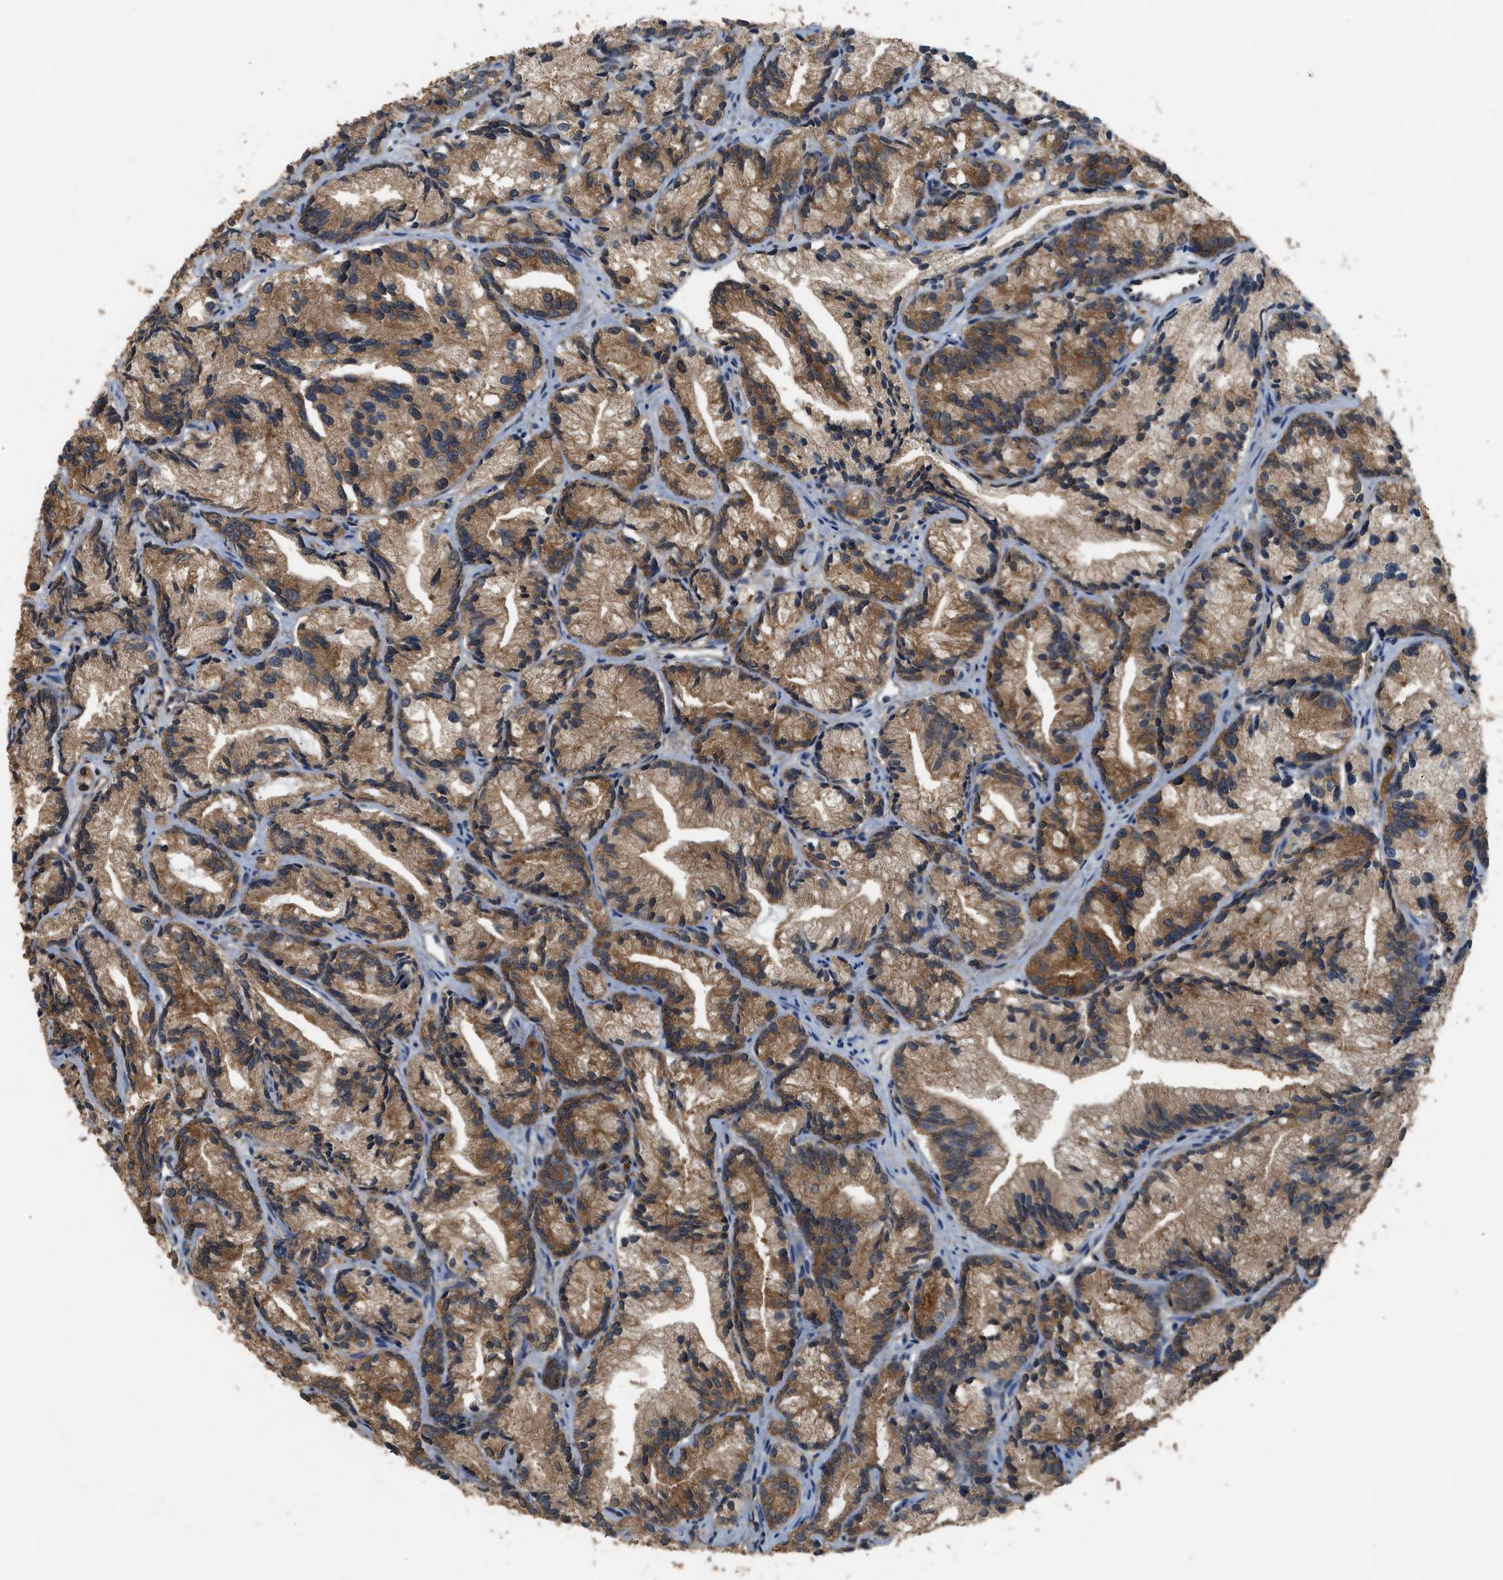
{"staining": {"intensity": "moderate", "quantity": ">75%", "location": "cytoplasmic/membranous"}, "tissue": "prostate cancer", "cell_type": "Tumor cells", "image_type": "cancer", "snomed": [{"axis": "morphology", "description": "Adenocarcinoma, Low grade"}, {"axis": "topography", "description": "Prostate"}], "caption": "Brown immunohistochemical staining in prostate cancer (adenocarcinoma (low-grade)) exhibits moderate cytoplasmic/membranous staining in about >75% of tumor cells. (DAB IHC, brown staining for protein, blue staining for nuclei).", "gene": "OXSR1", "patient": {"sex": "male", "age": 89}}